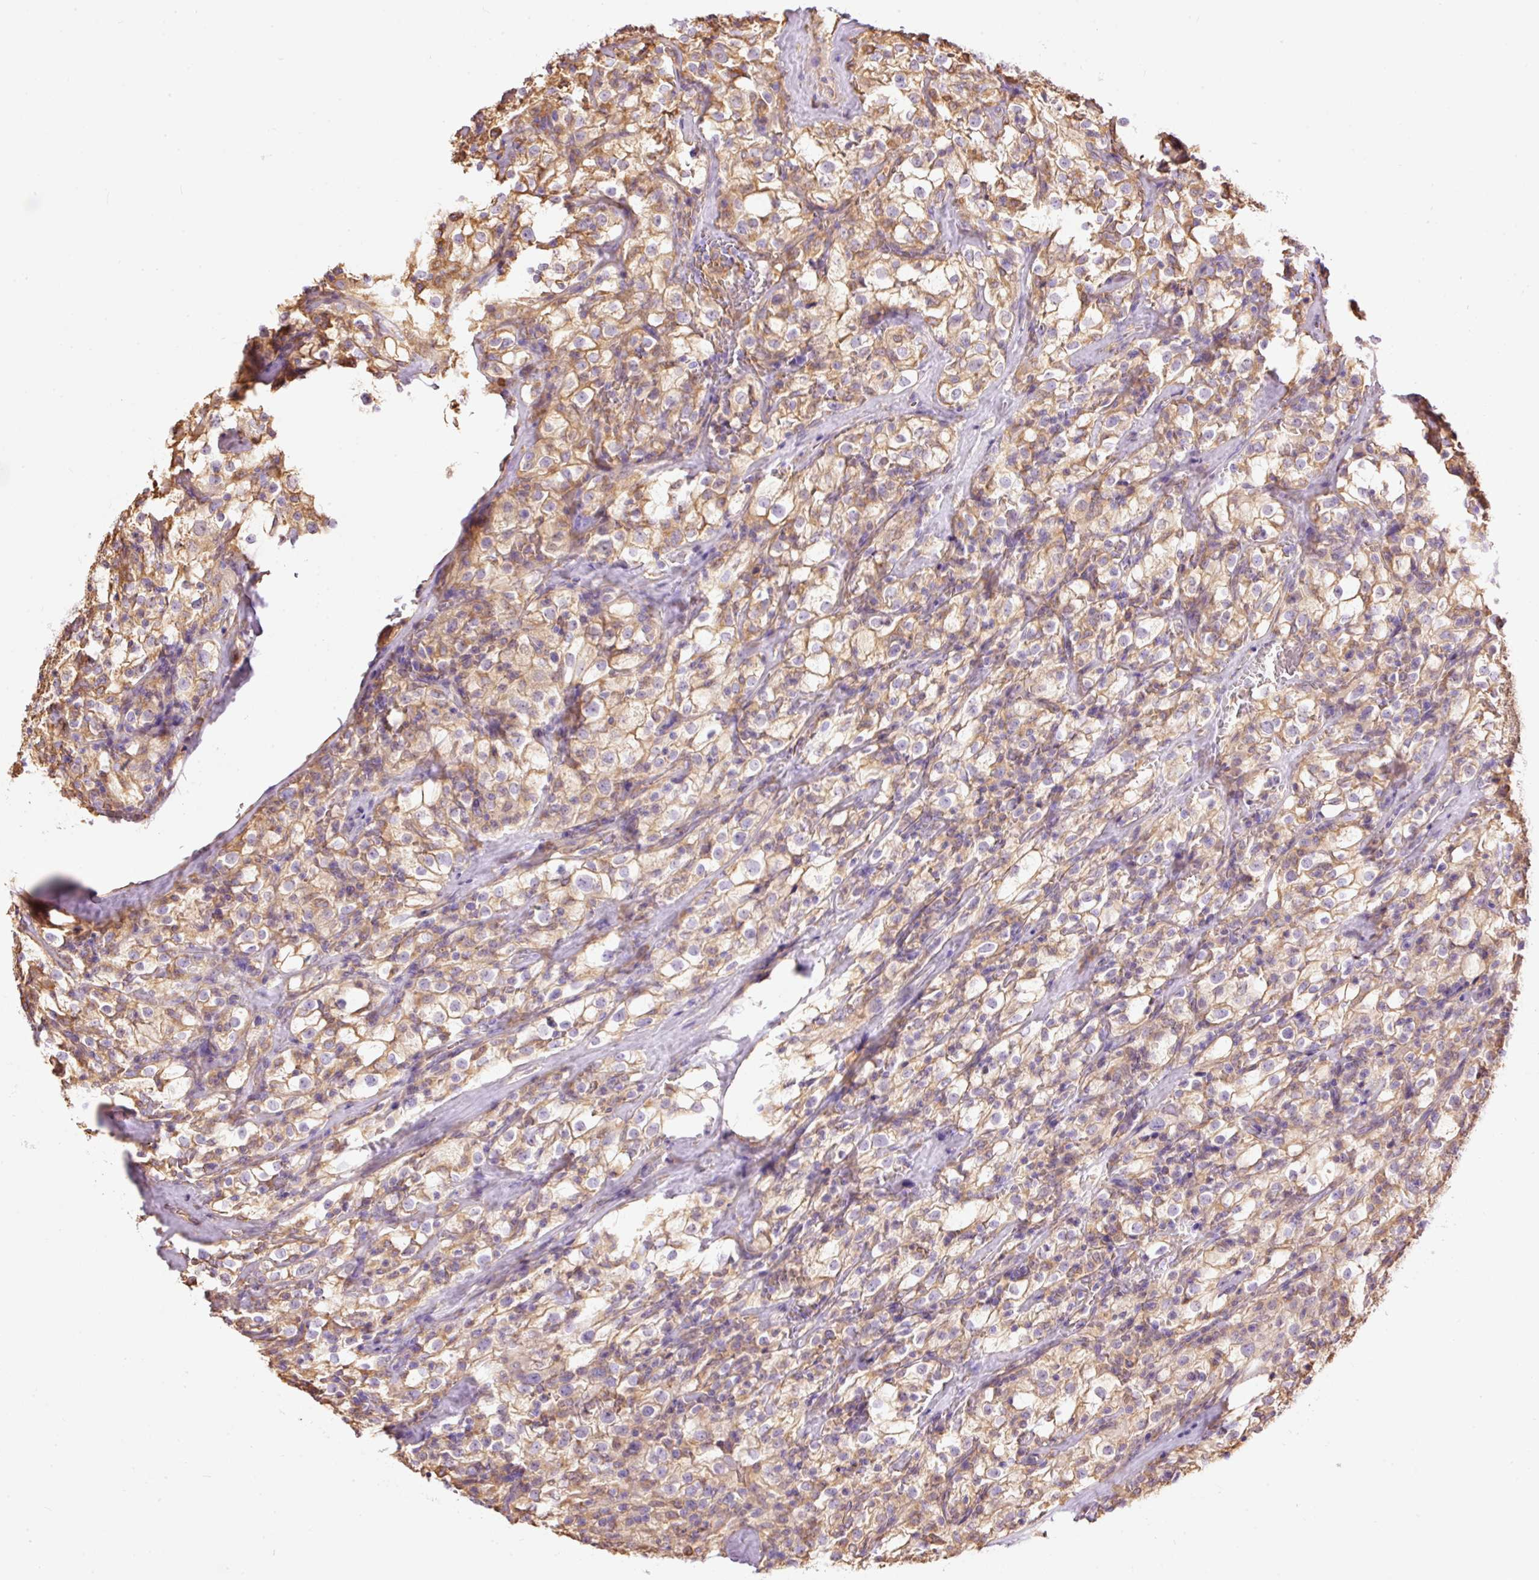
{"staining": {"intensity": "weak", "quantity": ">75%", "location": "cytoplasmic/membranous"}, "tissue": "renal cancer", "cell_type": "Tumor cells", "image_type": "cancer", "snomed": [{"axis": "morphology", "description": "Adenocarcinoma, NOS"}, {"axis": "topography", "description": "Kidney"}], "caption": "DAB immunohistochemical staining of renal adenocarcinoma exhibits weak cytoplasmic/membranous protein positivity in approximately >75% of tumor cells.", "gene": "IL10RB", "patient": {"sex": "female", "age": 74}}